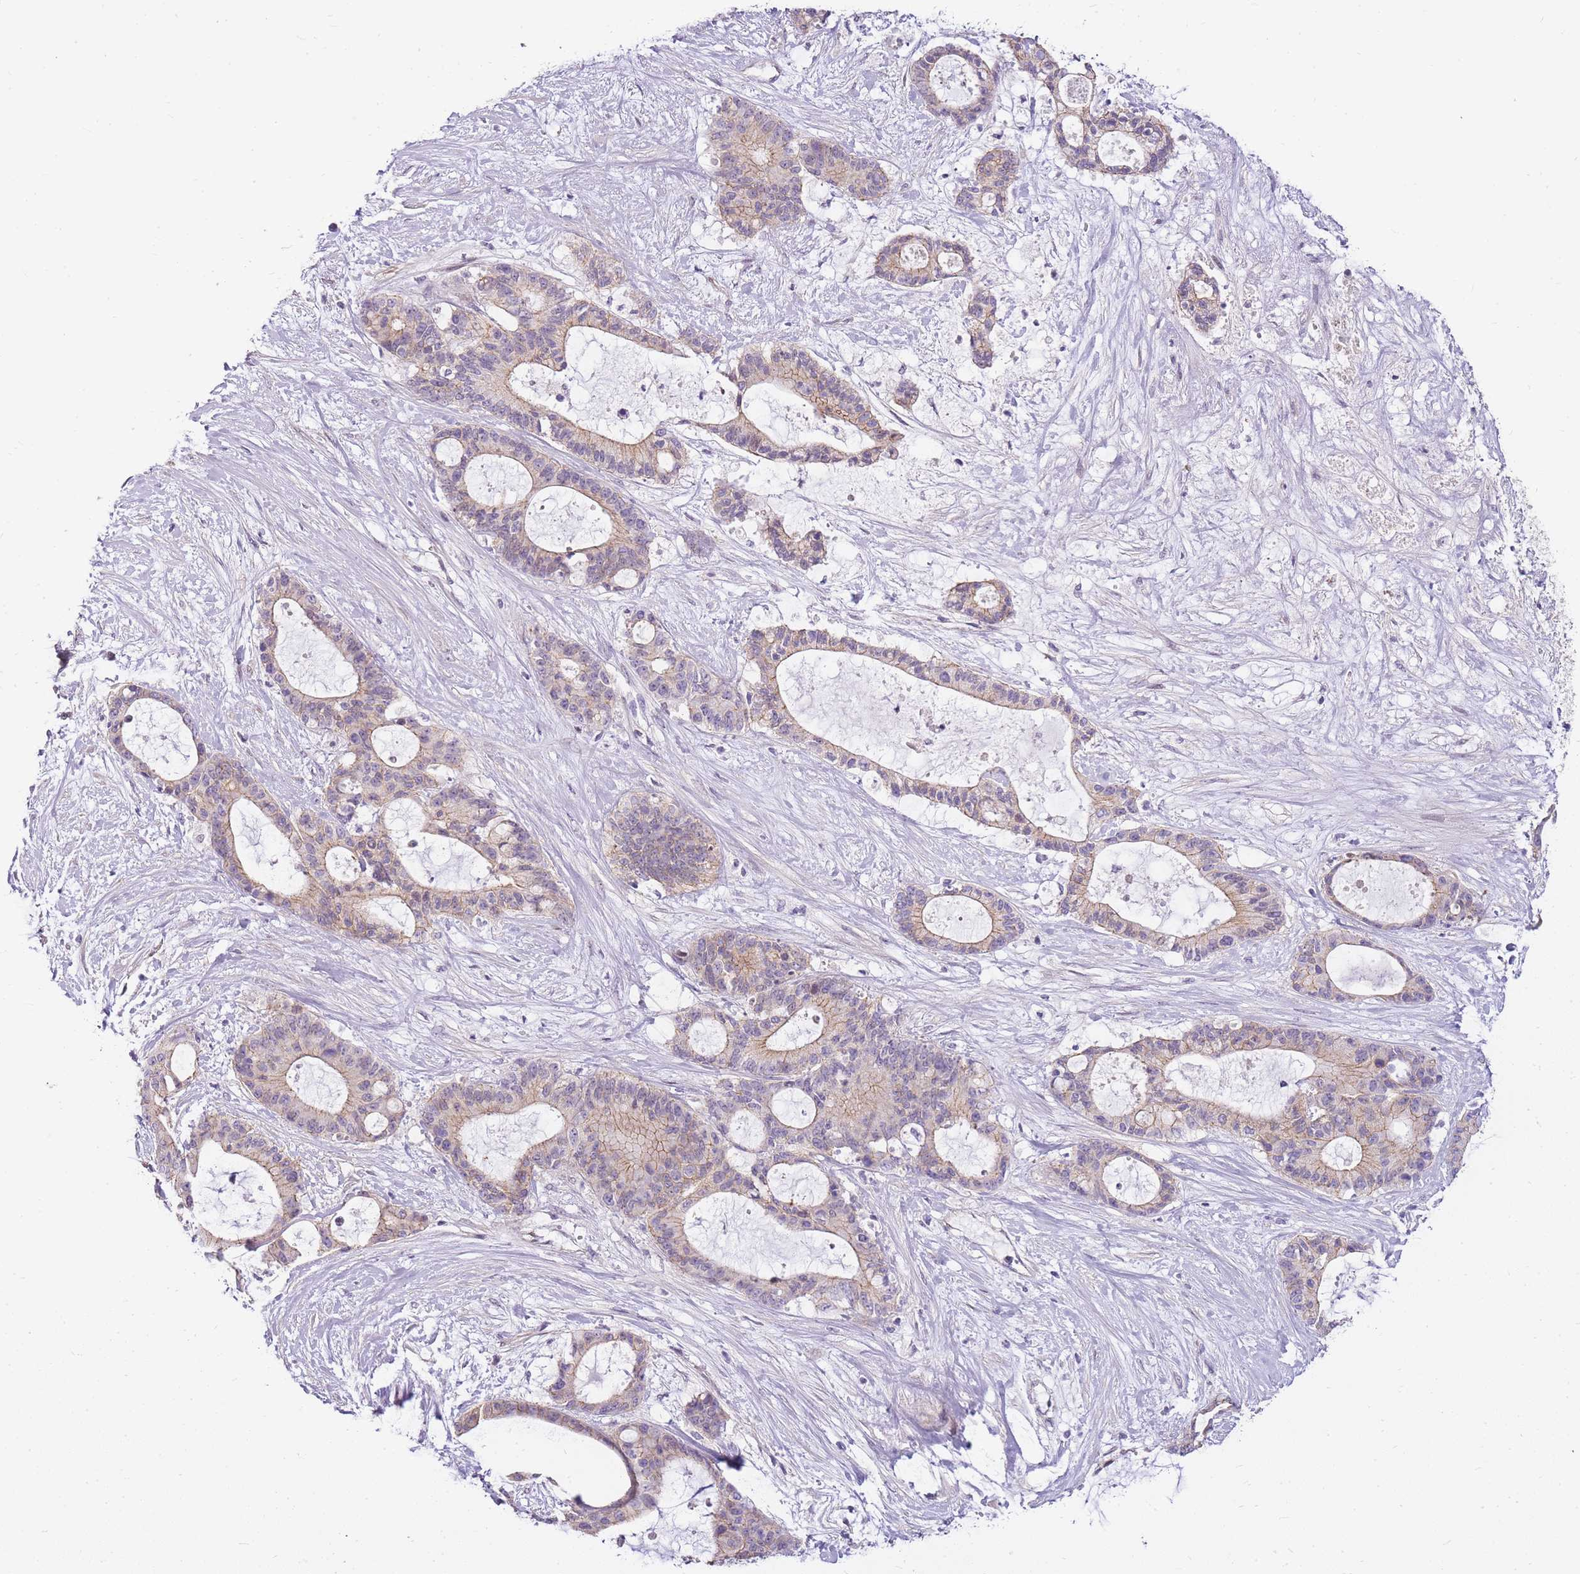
{"staining": {"intensity": "weak", "quantity": "25%-75%", "location": "cytoplasmic/membranous"}, "tissue": "liver cancer", "cell_type": "Tumor cells", "image_type": "cancer", "snomed": [{"axis": "morphology", "description": "Normal tissue, NOS"}, {"axis": "morphology", "description": "Cholangiocarcinoma"}, {"axis": "topography", "description": "Liver"}, {"axis": "topography", "description": "Peripheral nerve tissue"}], "caption": "An IHC photomicrograph of neoplastic tissue is shown. Protein staining in brown shows weak cytoplasmic/membranous positivity in liver cancer within tumor cells. The protein of interest is shown in brown color, while the nuclei are stained blue.", "gene": "CLBA1", "patient": {"sex": "female", "age": 73}}